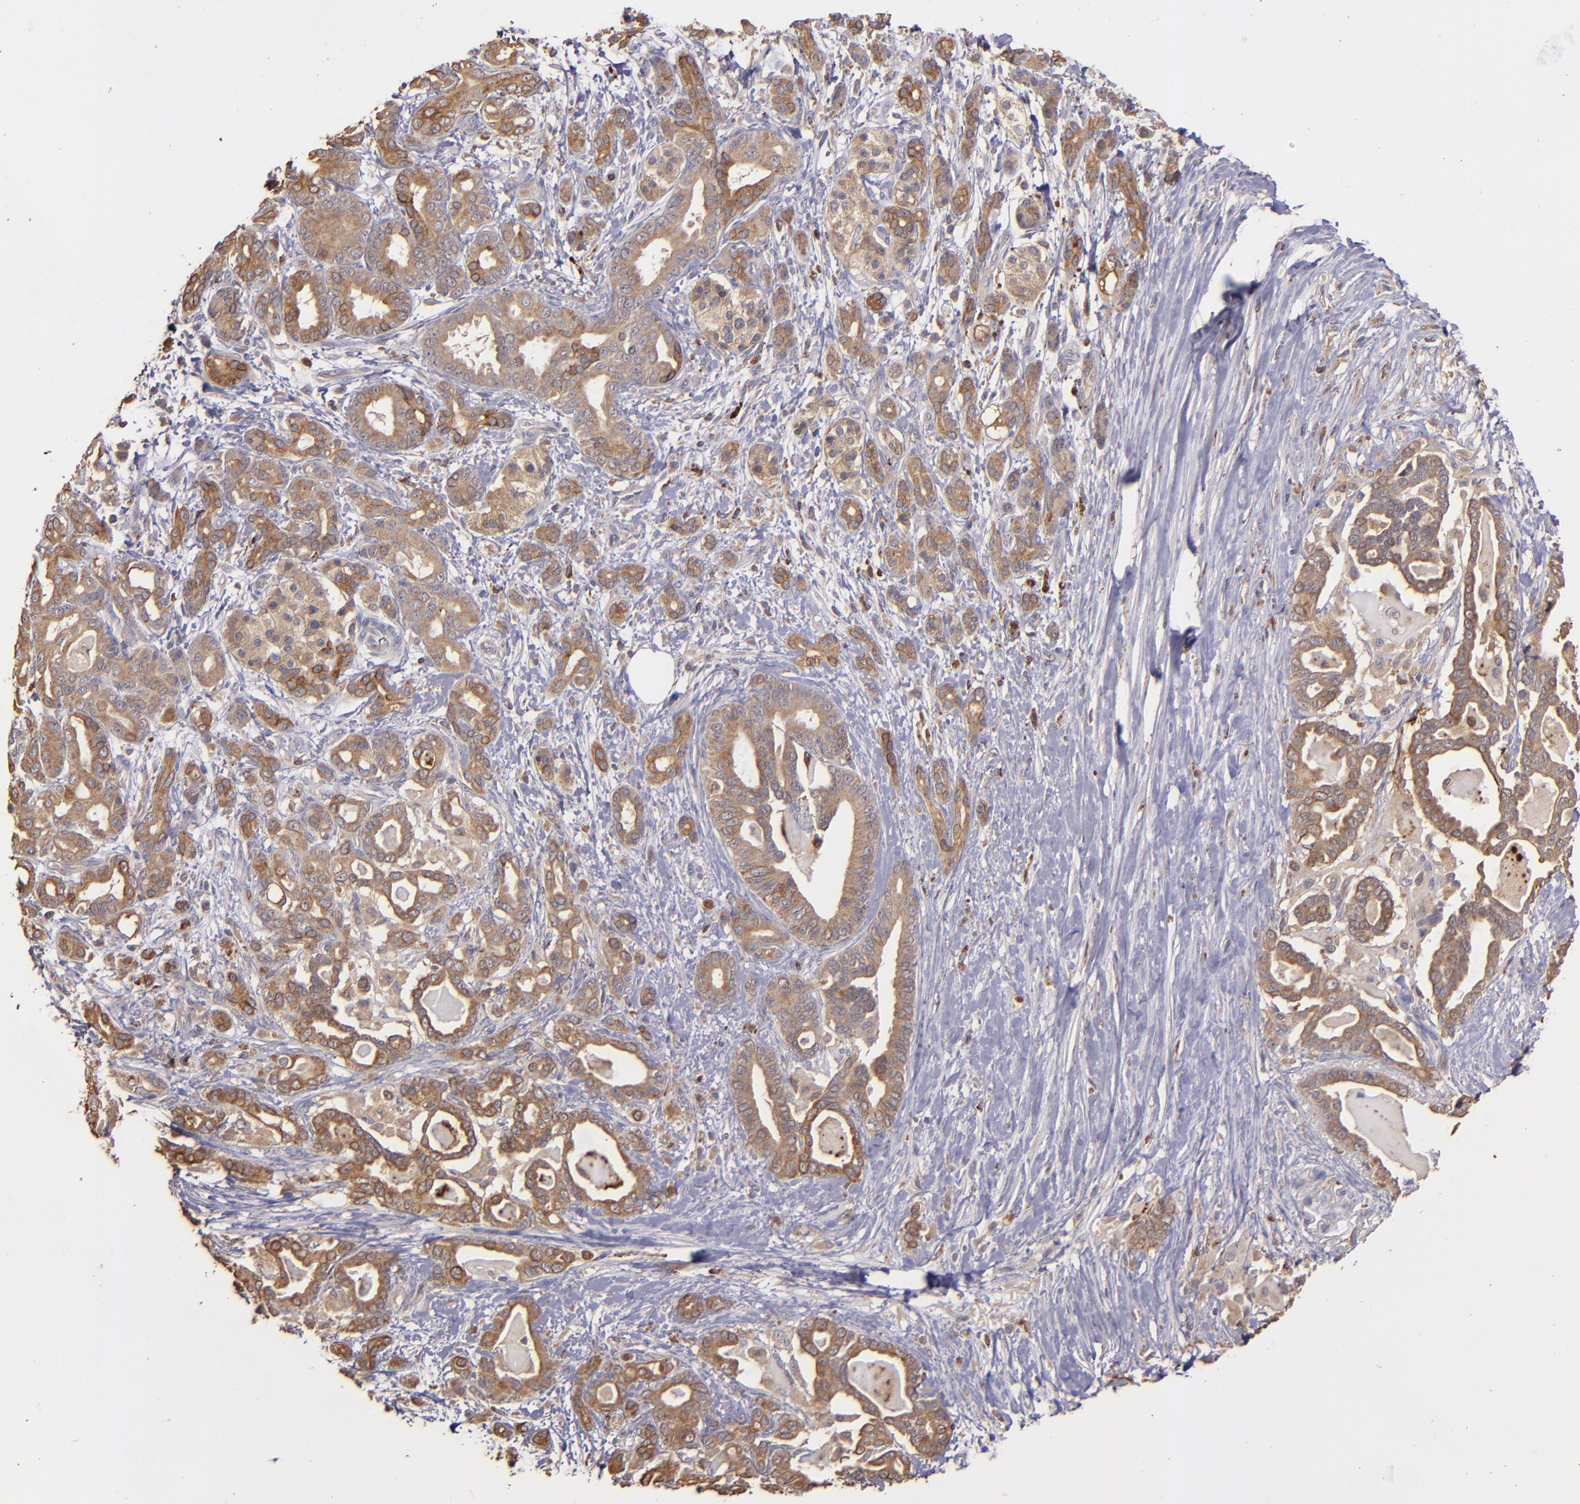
{"staining": {"intensity": "moderate", "quantity": ">75%", "location": "cytoplasmic/membranous"}, "tissue": "pancreatic cancer", "cell_type": "Tumor cells", "image_type": "cancer", "snomed": [{"axis": "morphology", "description": "Adenocarcinoma, NOS"}, {"axis": "topography", "description": "Pancreas"}], "caption": "Human pancreatic adenocarcinoma stained with a brown dye exhibits moderate cytoplasmic/membranous positive expression in about >75% of tumor cells.", "gene": "SRRD", "patient": {"sex": "male", "age": 63}}